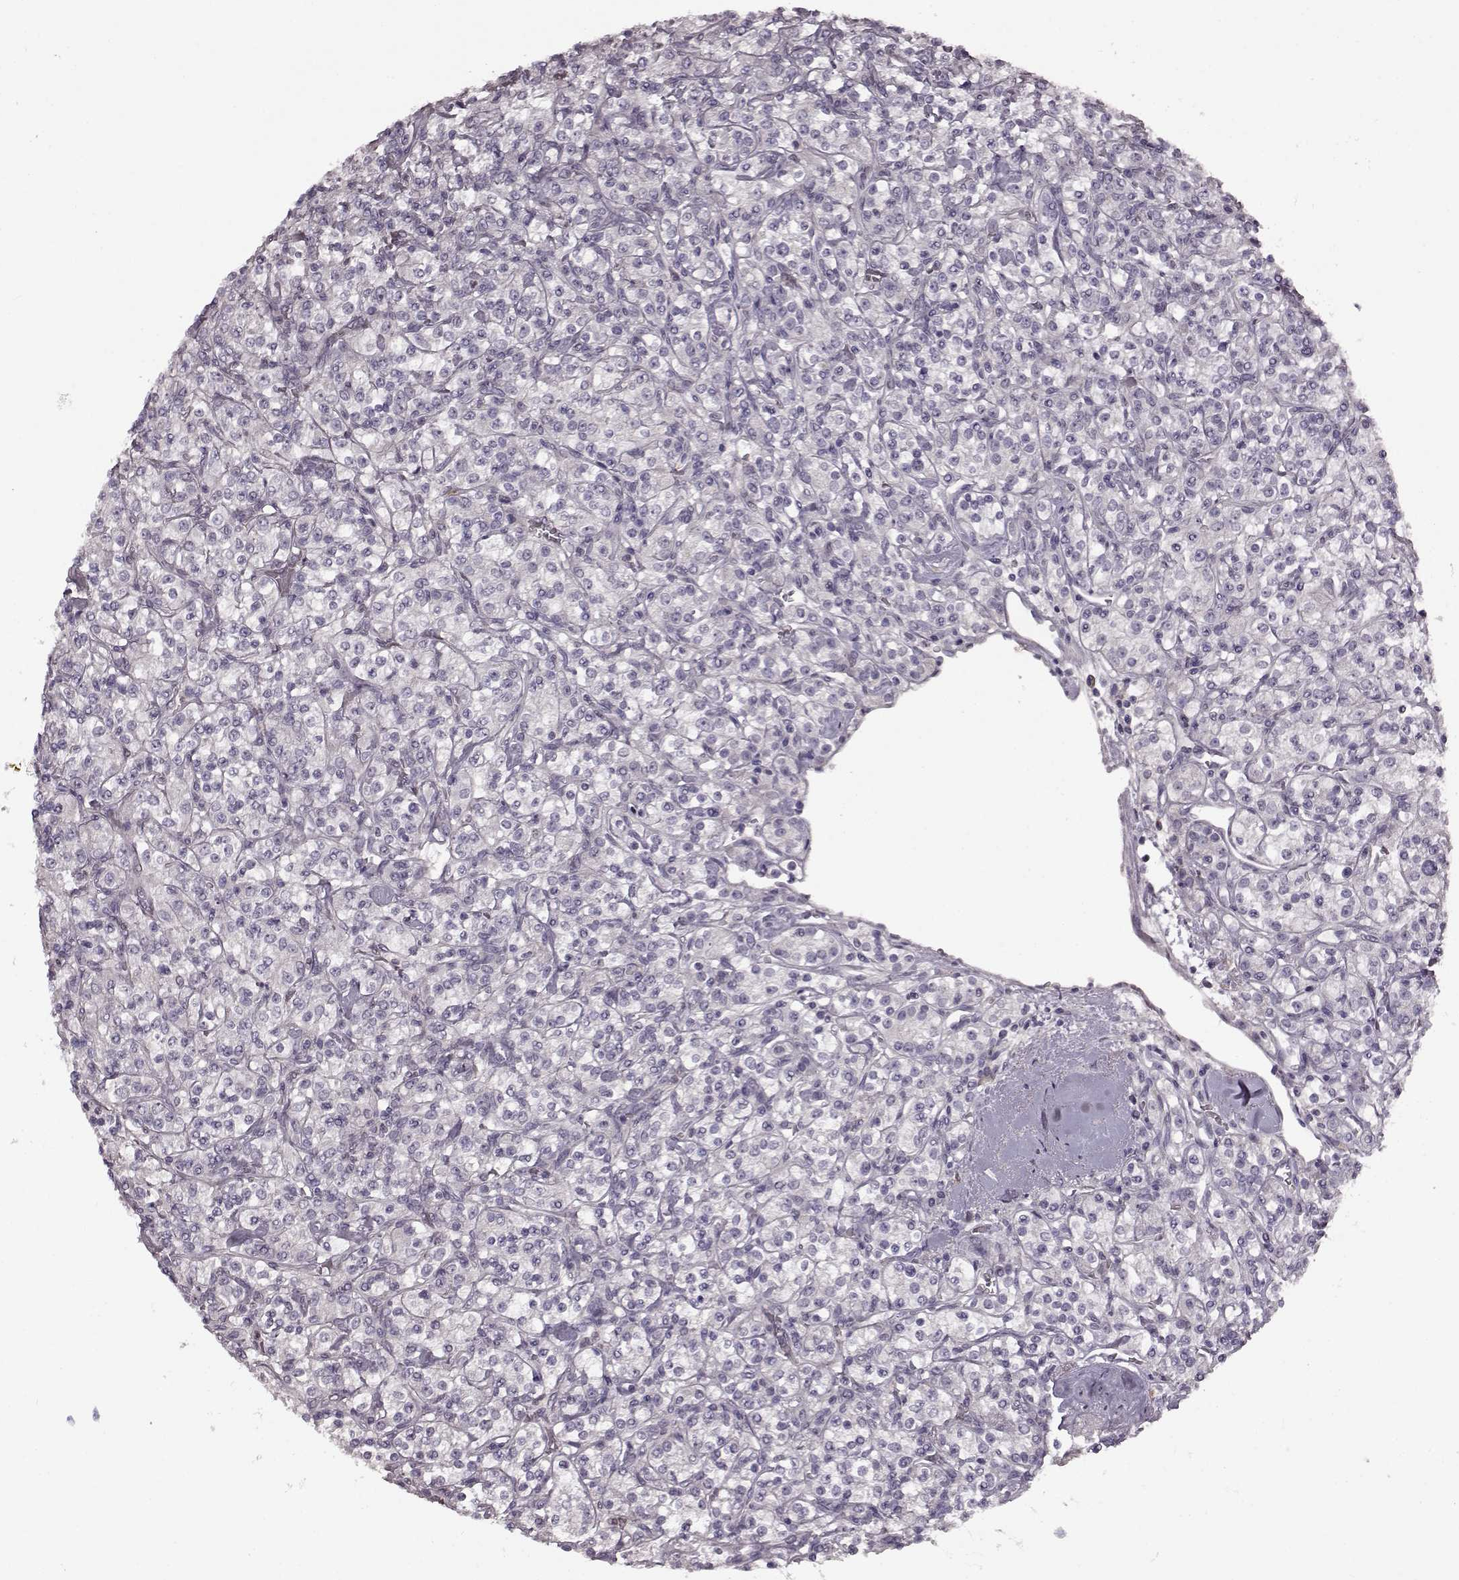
{"staining": {"intensity": "negative", "quantity": "none", "location": "none"}, "tissue": "renal cancer", "cell_type": "Tumor cells", "image_type": "cancer", "snomed": [{"axis": "morphology", "description": "Adenocarcinoma, NOS"}, {"axis": "topography", "description": "Kidney"}], "caption": "This is a photomicrograph of IHC staining of renal adenocarcinoma, which shows no expression in tumor cells.", "gene": "CNGA3", "patient": {"sex": "male", "age": 77}}